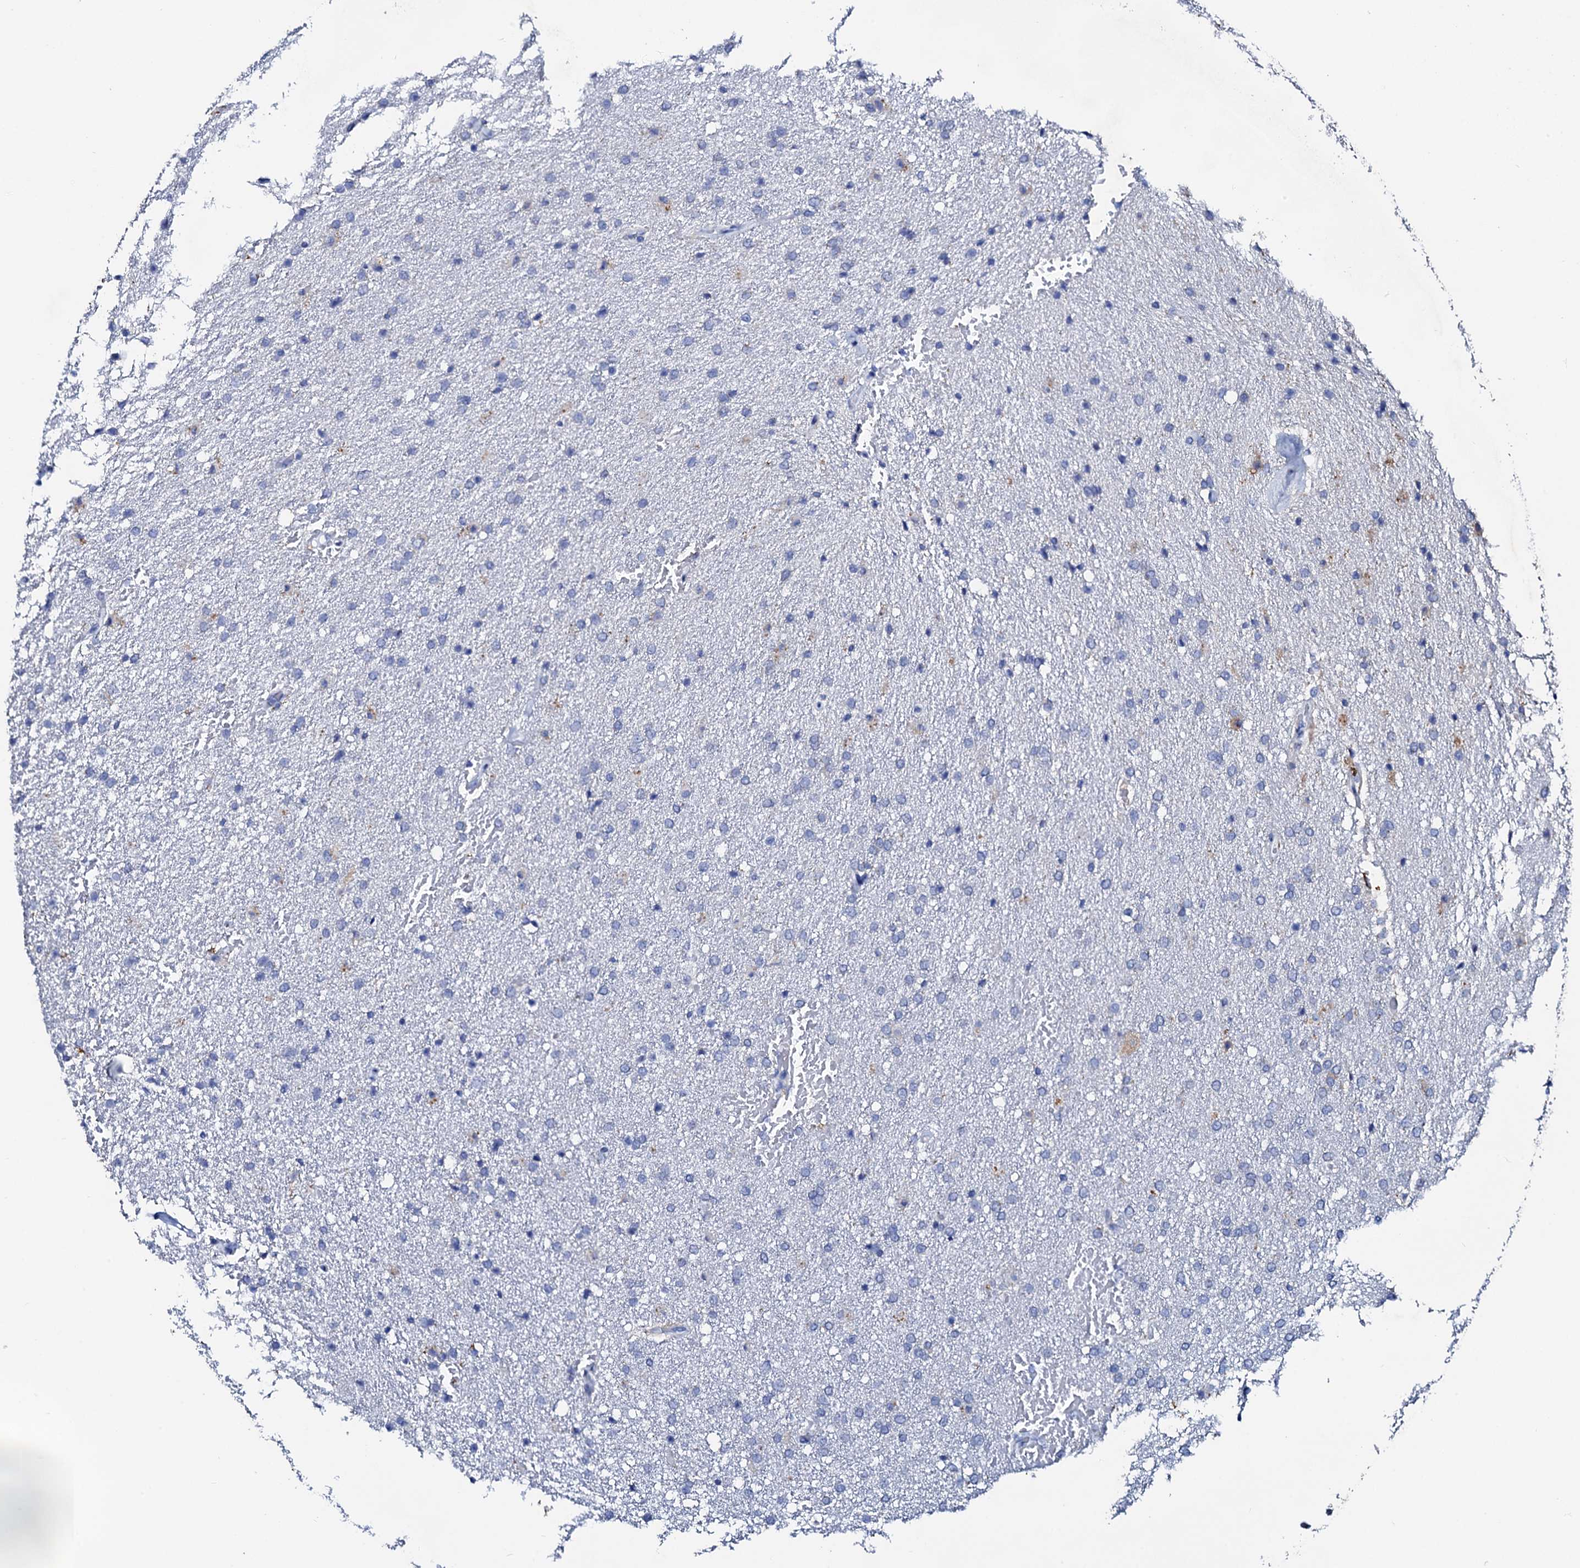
{"staining": {"intensity": "negative", "quantity": "none", "location": "none"}, "tissue": "glioma", "cell_type": "Tumor cells", "image_type": "cancer", "snomed": [{"axis": "morphology", "description": "Glioma, malignant, High grade"}, {"axis": "topography", "description": "Brain"}], "caption": "This is an immunohistochemistry (IHC) photomicrograph of malignant glioma (high-grade). There is no staining in tumor cells.", "gene": "GLB1L3", "patient": {"sex": "male", "age": 72}}